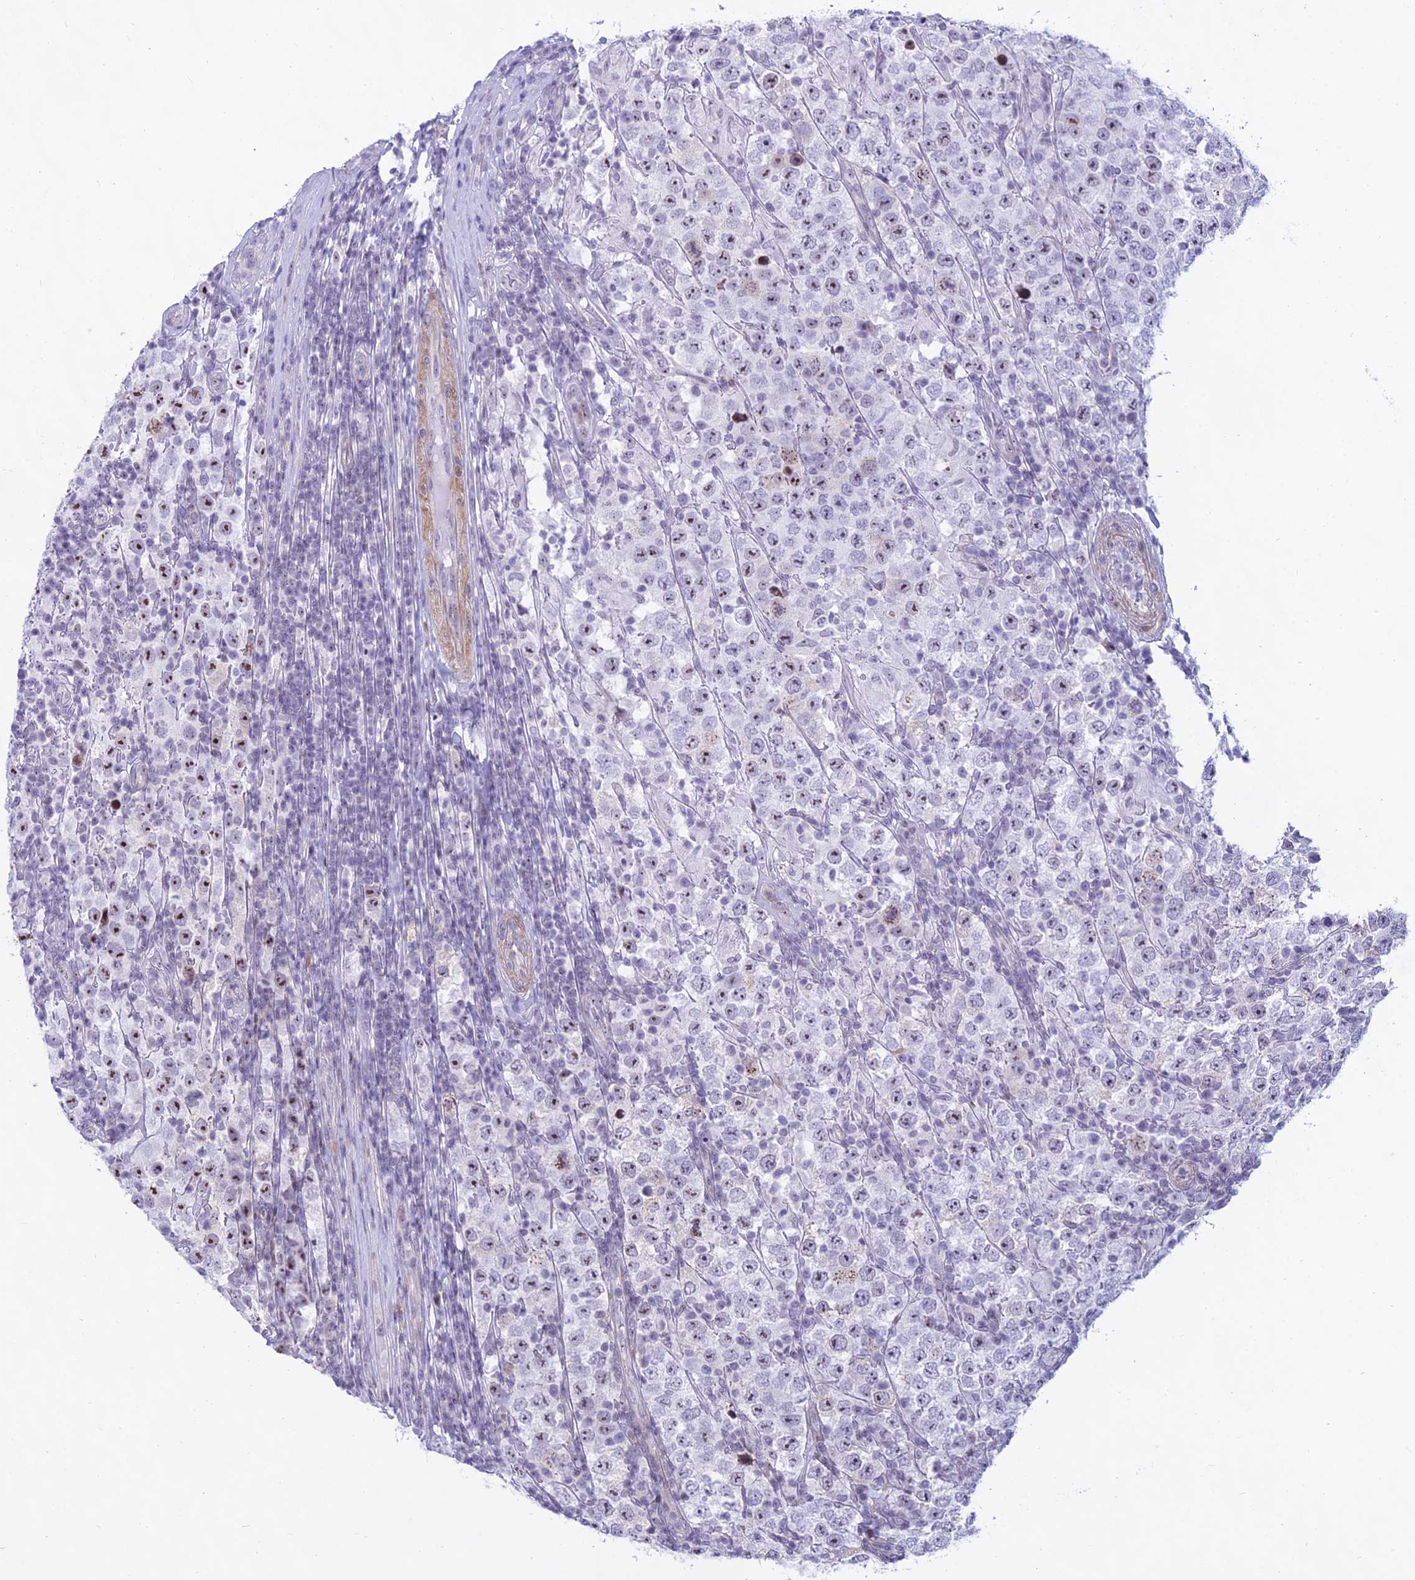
{"staining": {"intensity": "moderate", "quantity": "25%-75%", "location": "nuclear"}, "tissue": "testis cancer", "cell_type": "Tumor cells", "image_type": "cancer", "snomed": [{"axis": "morphology", "description": "Normal tissue, NOS"}, {"axis": "morphology", "description": "Urothelial carcinoma, High grade"}, {"axis": "morphology", "description": "Seminoma, NOS"}, {"axis": "morphology", "description": "Carcinoma, Embryonal, NOS"}, {"axis": "topography", "description": "Urinary bladder"}, {"axis": "topography", "description": "Testis"}], "caption": "High-magnification brightfield microscopy of testis cancer stained with DAB (3,3'-diaminobenzidine) (brown) and counterstained with hematoxylin (blue). tumor cells exhibit moderate nuclear expression is appreciated in approximately25%-75% of cells. (DAB IHC, brown staining for protein, blue staining for nuclei).", "gene": "KRR1", "patient": {"sex": "male", "age": 41}}